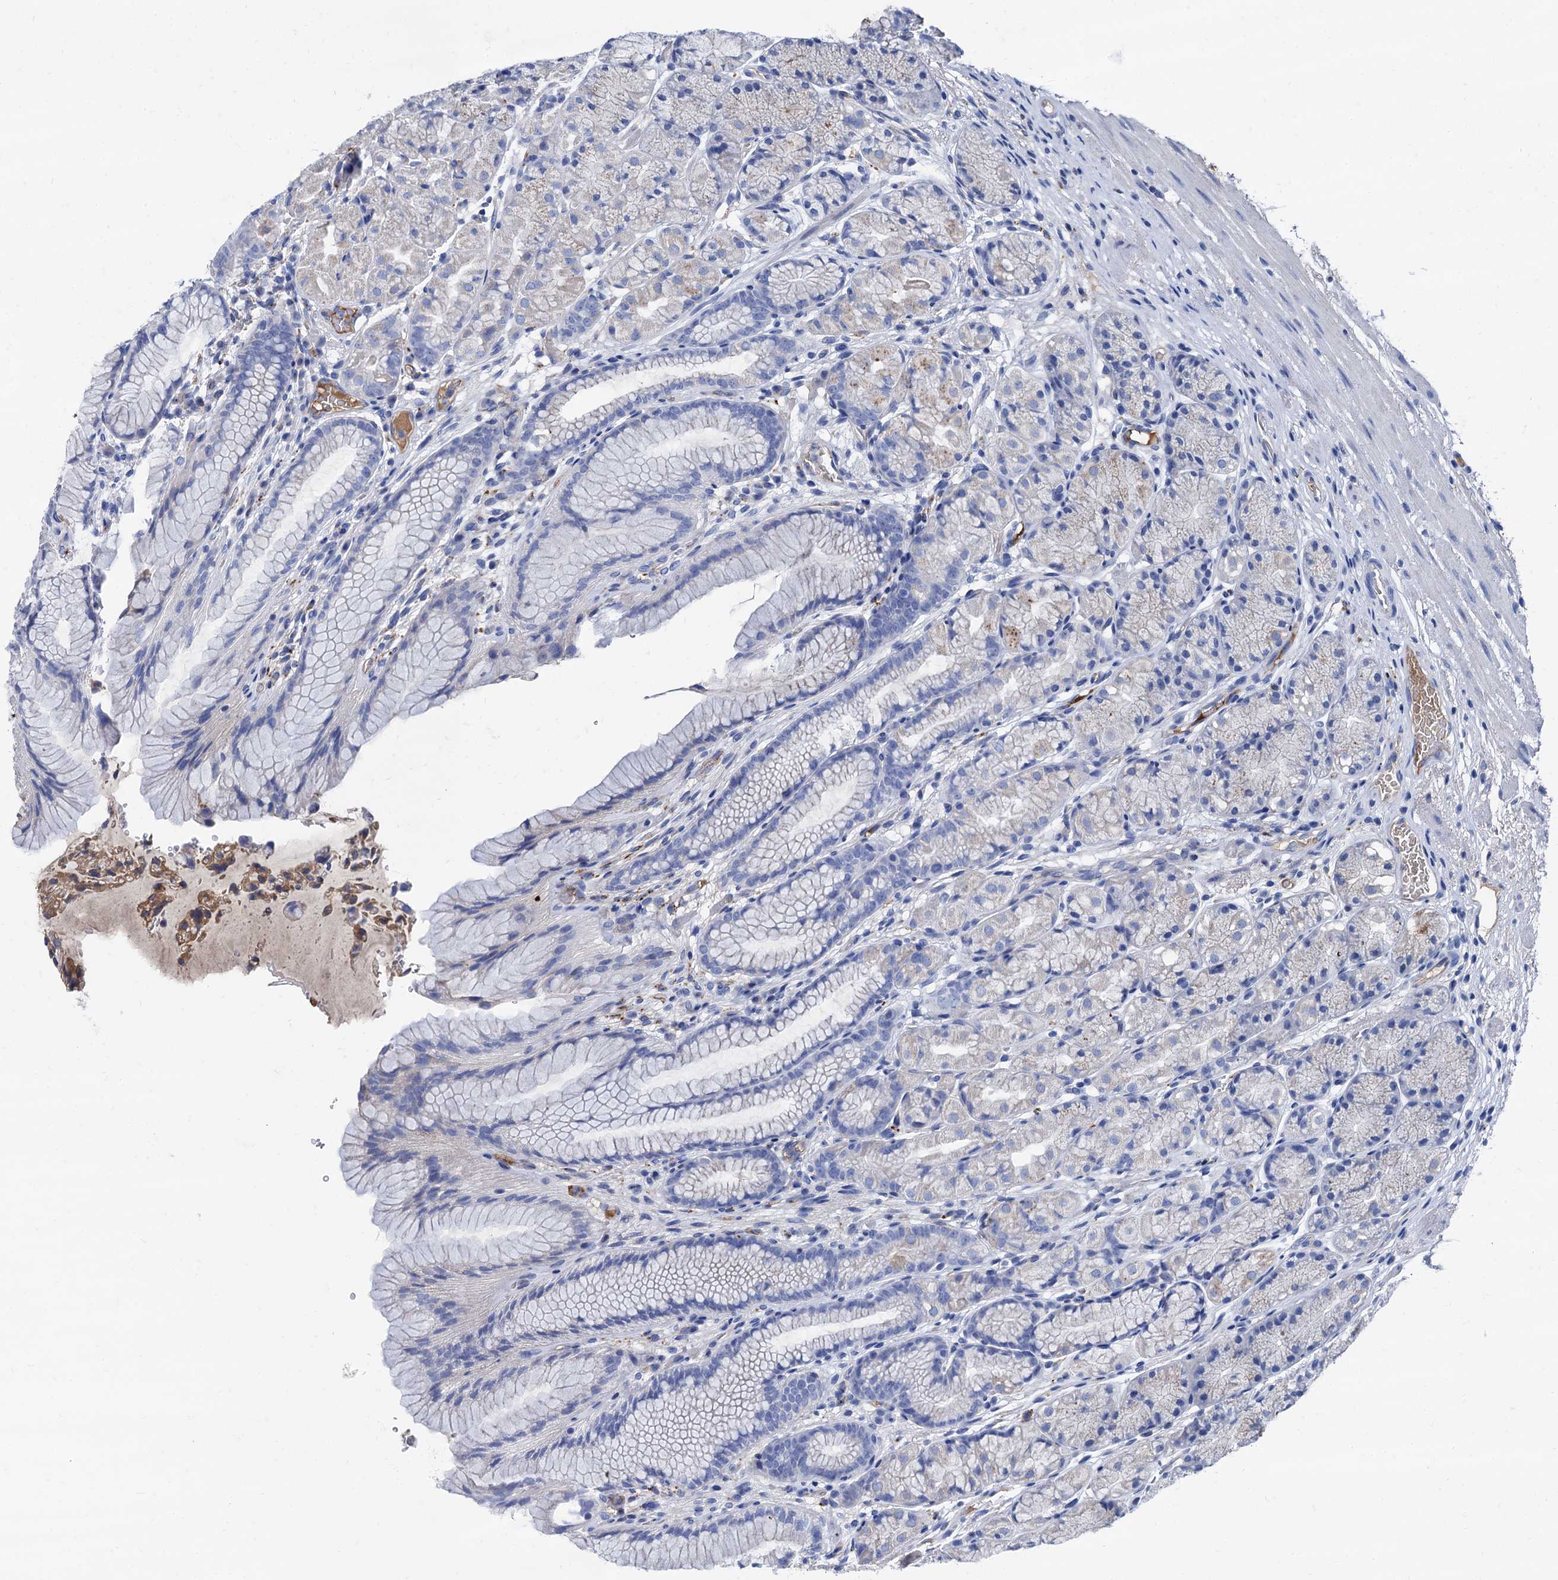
{"staining": {"intensity": "moderate", "quantity": "<25%", "location": "cytoplasmic/membranous"}, "tissue": "stomach", "cell_type": "Glandular cells", "image_type": "normal", "snomed": [{"axis": "morphology", "description": "Normal tissue, NOS"}, {"axis": "topography", "description": "Stomach"}], "caption": "Protein expression analysis of normal human stomach reveals moderate cytoplasmic/membranous positivity in approximately <25% of glandular cells.", "gene": "APOD", "patient": {"sex": "male", "age": 63}}